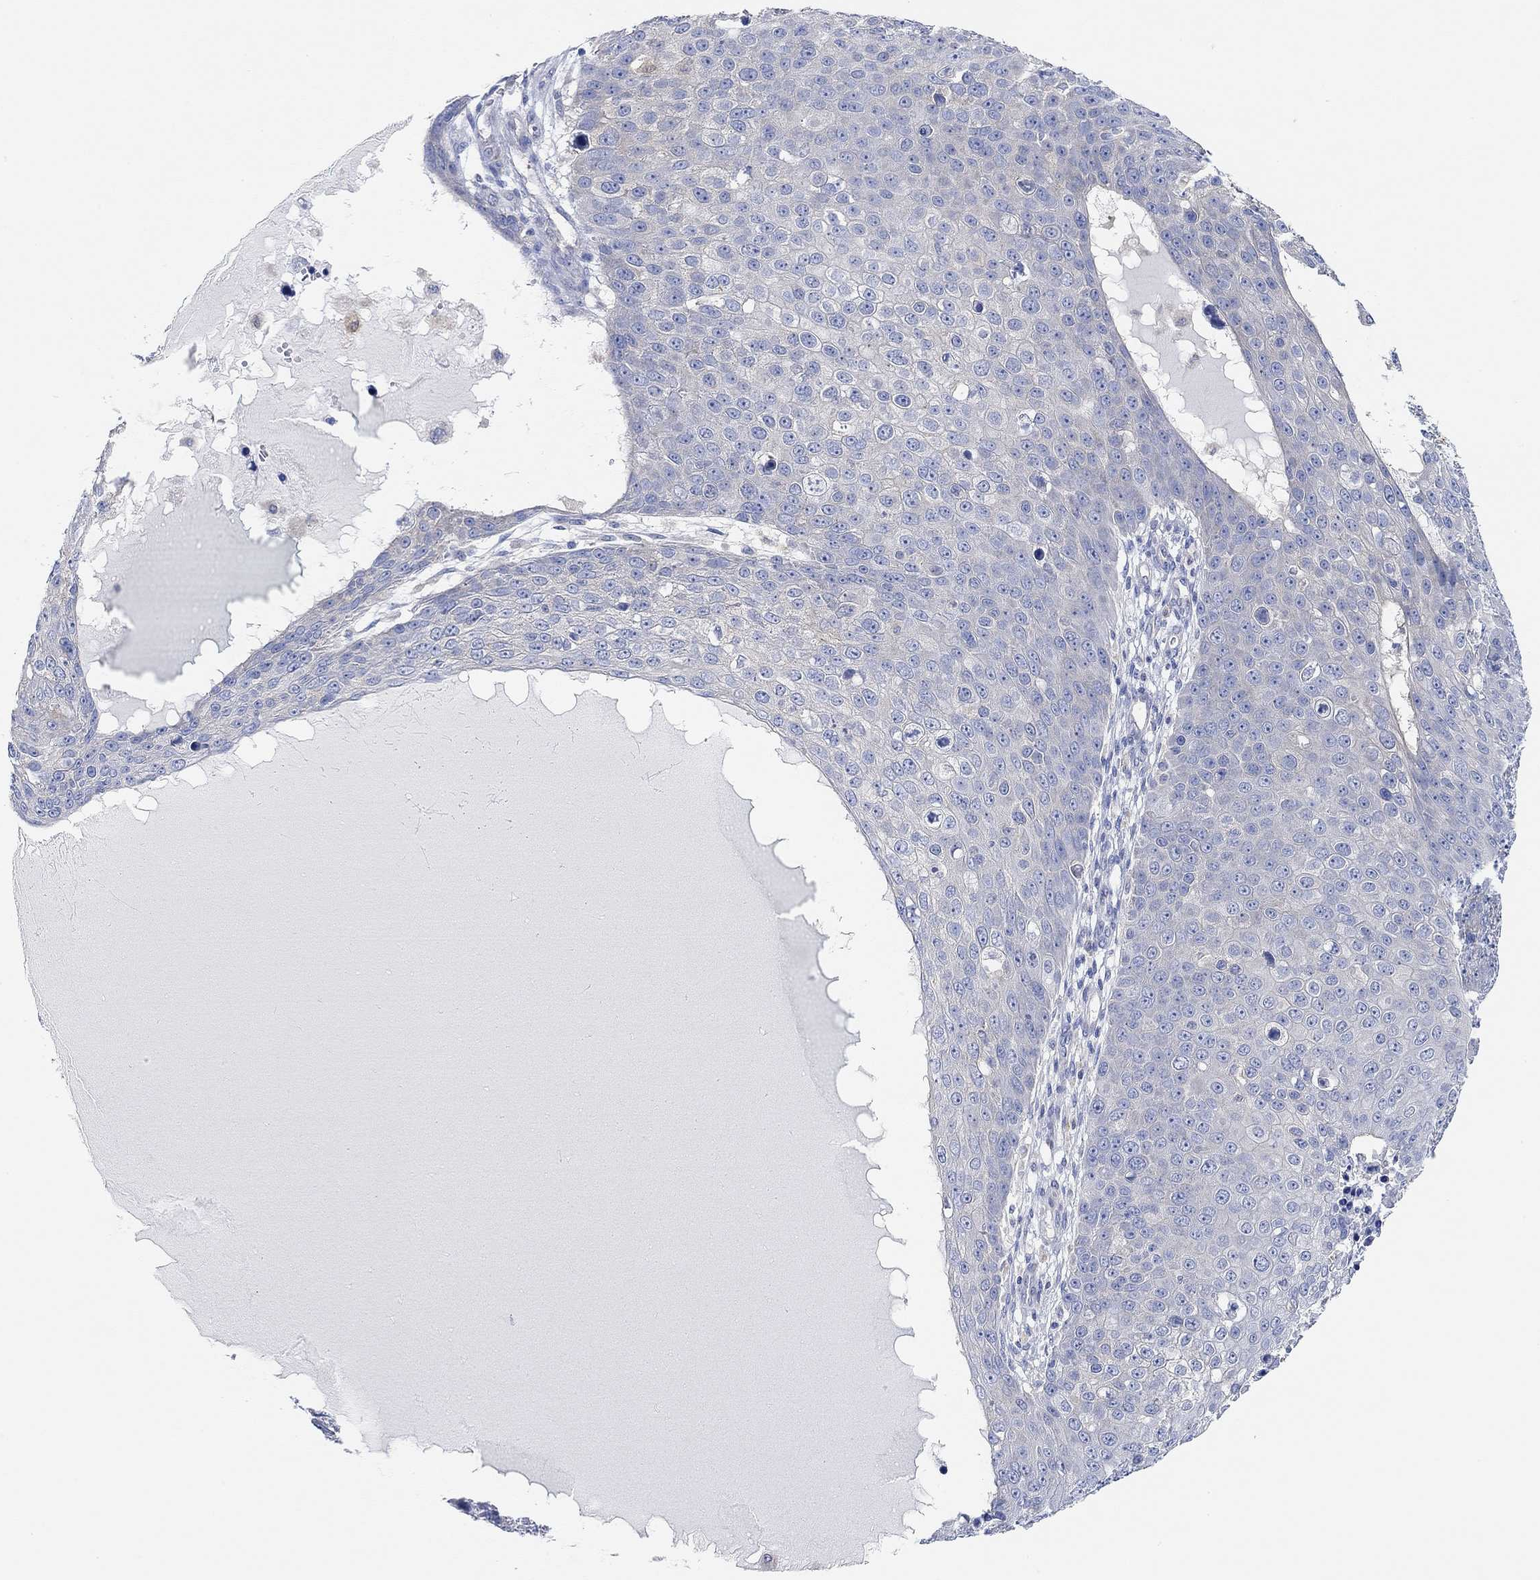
{"staining": {"intensity": "negative", "quantity": "none", "location": "none"}, "tissue": "skin cancer", "cell_type": "Tumor cells", "image_type": "cancer", "snomed": [{"axis": "morphology", "description": "Squamous cell carcinoma, NOS"}, {"axis": "topography", "description": "Skin"}], "caption": "Immunohistochemical staining of squamous cell carcinoma (skin) shows no significant staining in tumor cells.", "gene": "RGS1", "patient": {"sex": "male", "age": 71}}